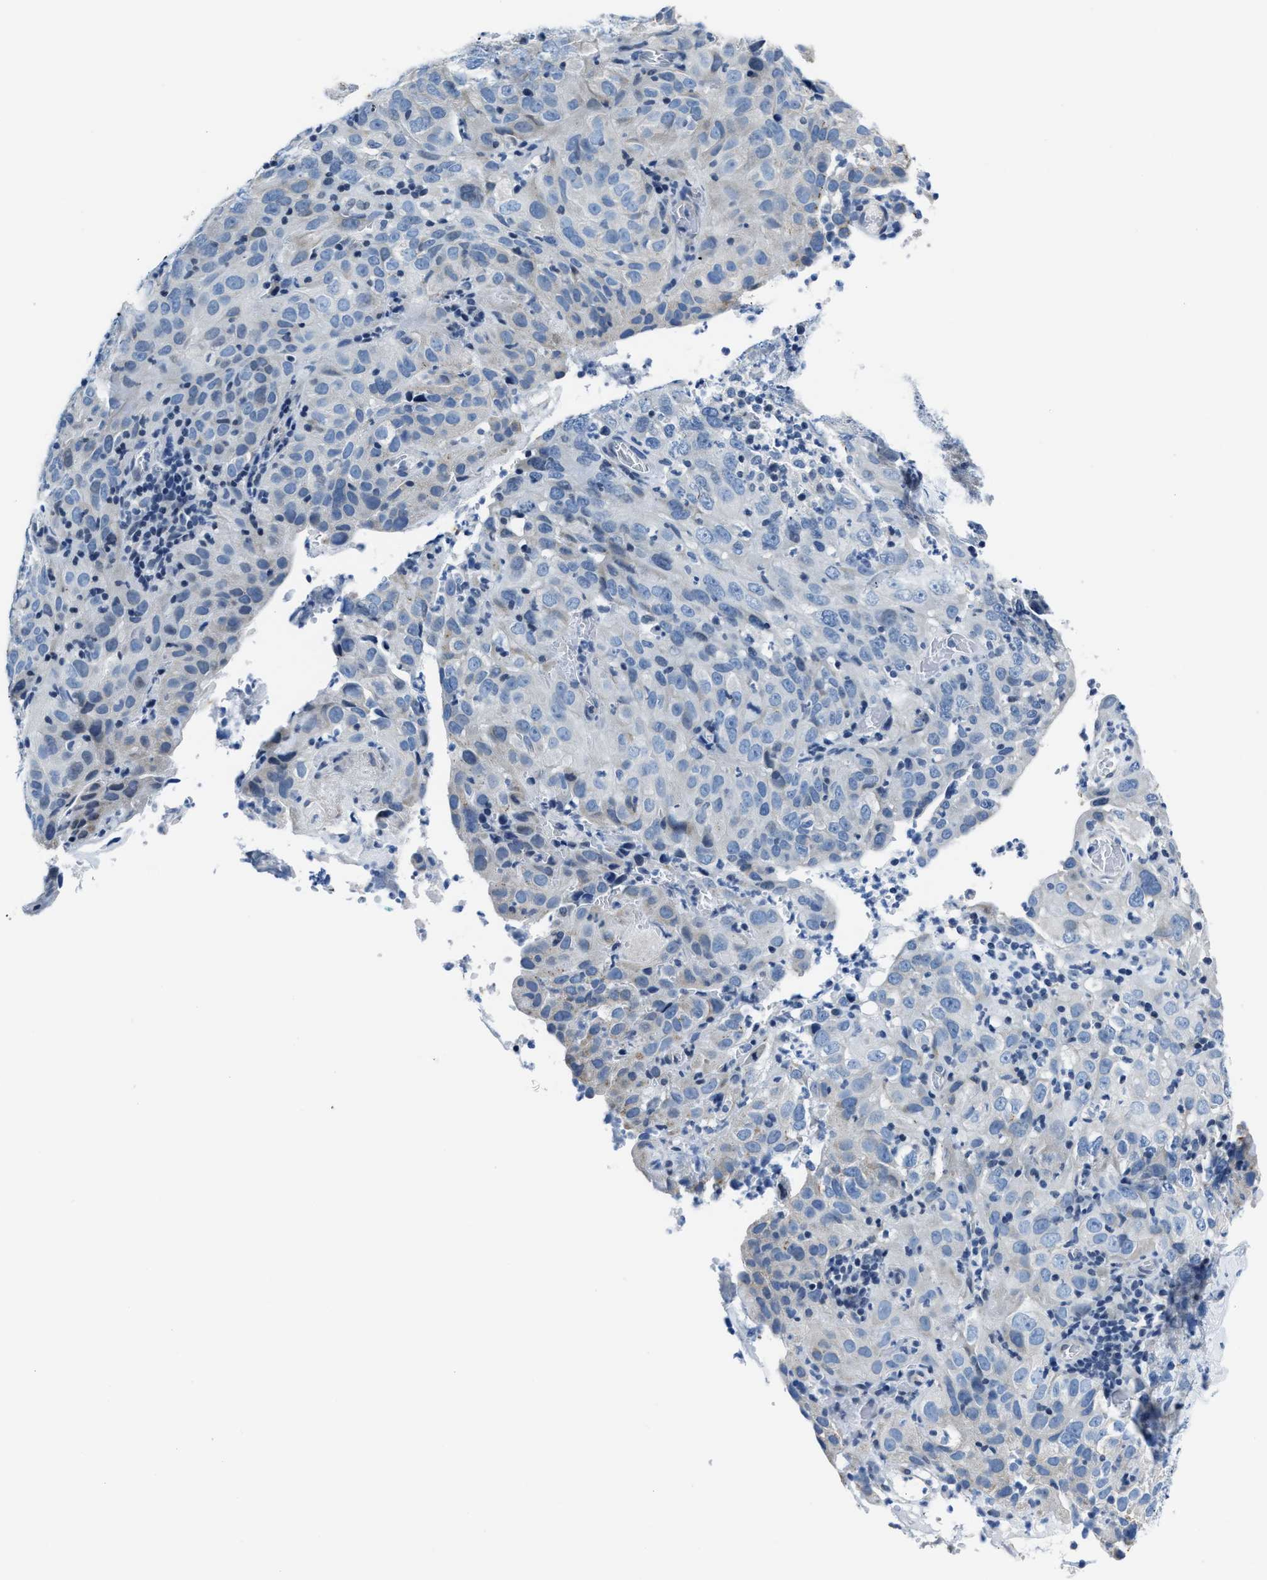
{"staining": {"intensity": "negative", "quantity": "none", "location": "none"}, "tissue": "cervical cancer", "cell_type": "Tumor cells", "image_type": "cancer", "snomed": [{"axis": "morphology", "description": "Squamous cell carcinoma, NOS"}, {"axis": "topography", "description": "Cervix"}], "caption": "A micrograph of human cervical squamous cell carcinoma is negative for staining in tumor cells. (Stains: DAB IHC with hematoxylin counter stain, Microscopy: brightfield microscopy at high magnification).", "gene": "ASZ1", "patient": {"sex": "female", "age": 32}}